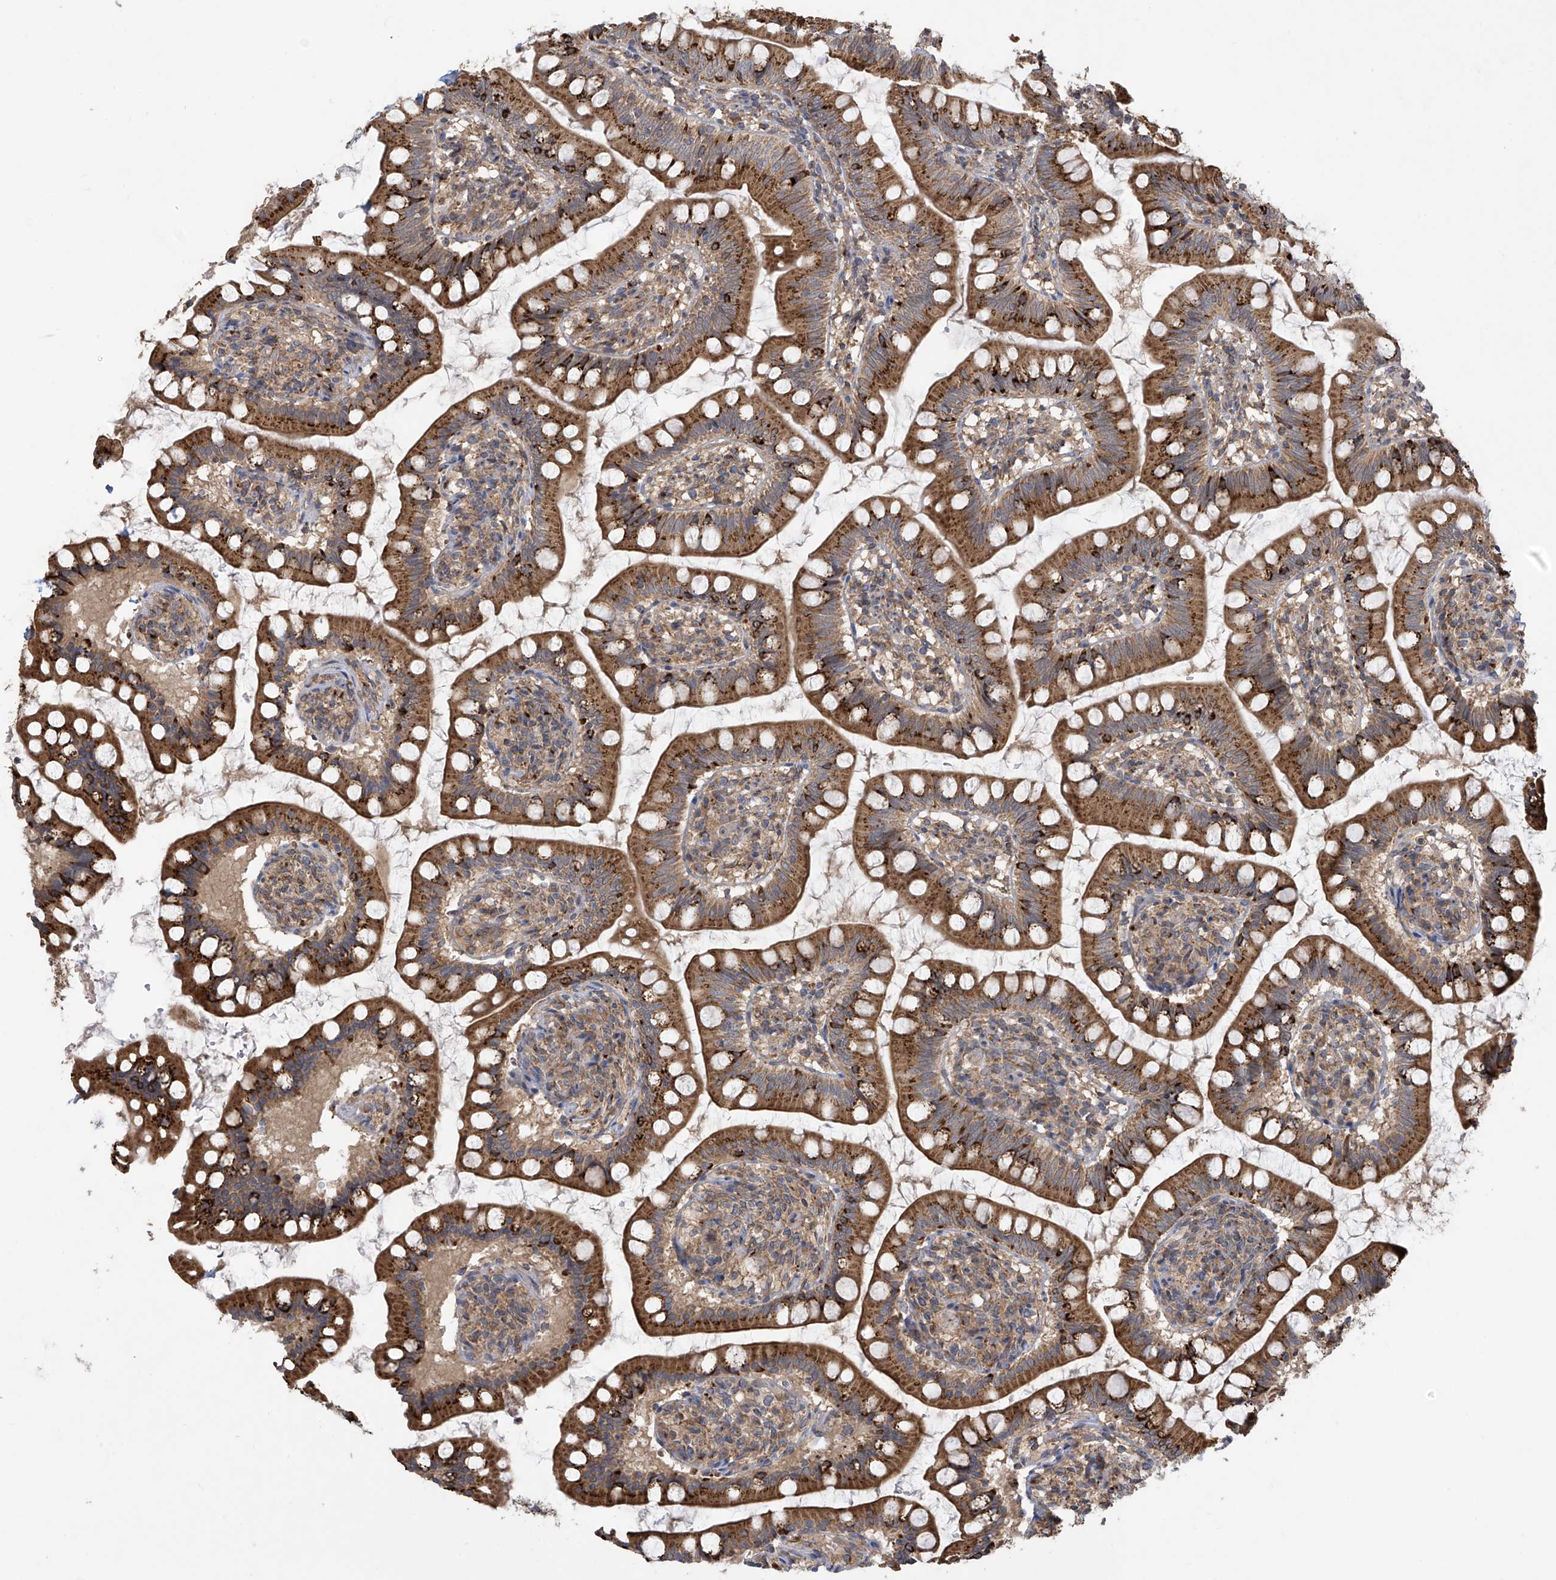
{"staining": {"intensity": "strong", "quantity": ">75%", "location": "cytoplasmic/membranous"}, "tissue": "small intestine", "cell_type": "Glandular cells", "image_type": "normal", "snomed": [{"axis": "morphology", "description": "Normal tissue, NOS"}, {"axis": "topography", "description": "Small intestine"}], "caption": "About >75% of glandular cells in unremarkable small intestine demonstrate strong cytoplasmic/membranous protein staining as visualized by brown immunohistochemical staining.", "gene": "PNPT1", "patient": {"sex": "male", "age": 7}}